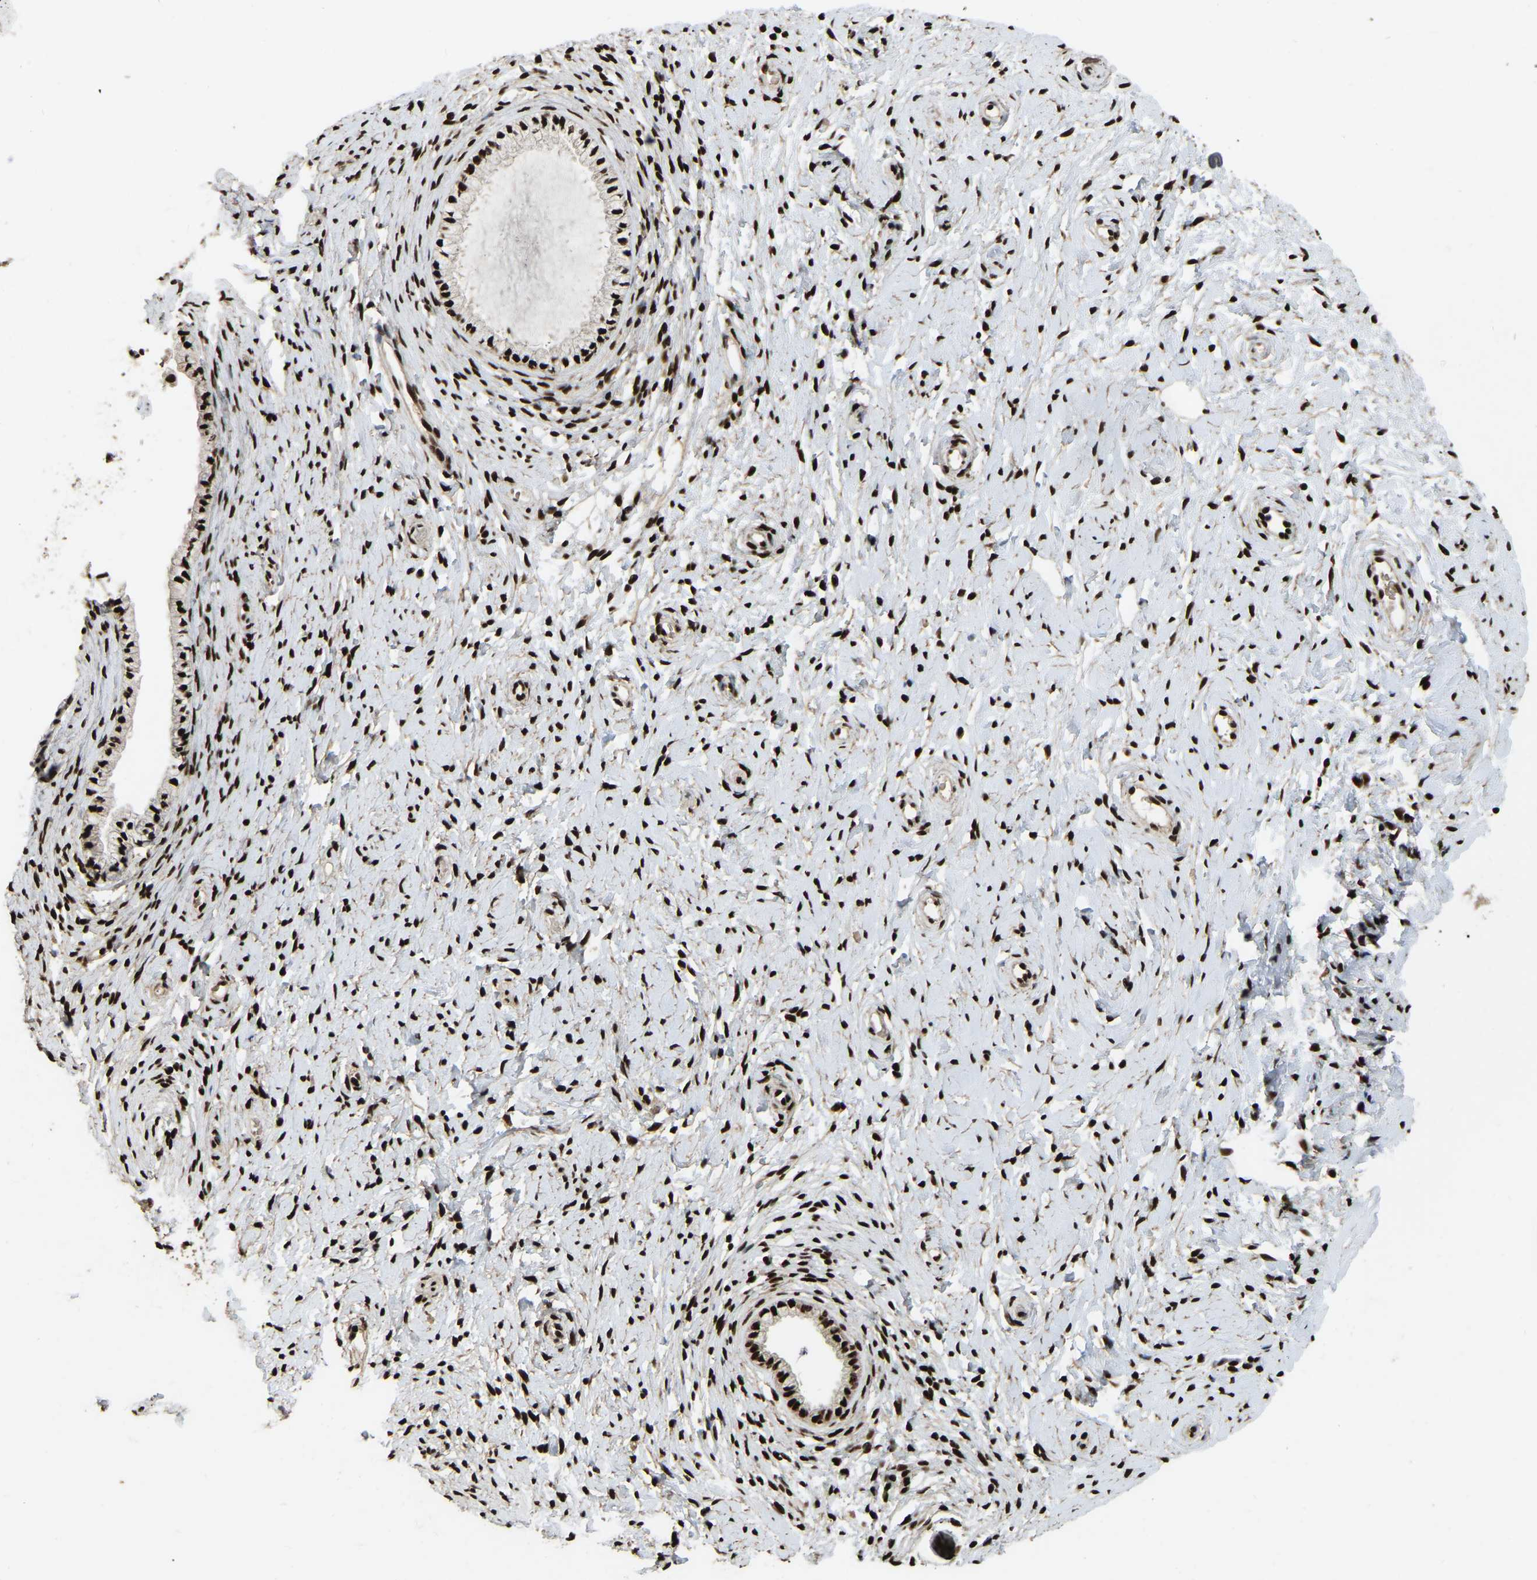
{"staining": {"intensity": "strong", "quantity": ">75%", "location": "nuclear"}, "tissue": "cervix", "cell_type": "Glandular cells", "image_type": "normal", "snomed": [{"axis": "morphology", "description": "Normal tissue, NOS"}, {"axis": "topography", "description": "Cervix"}], "caption": "Protein analysis of benign cervix displays strong nuclear positivity in about >75% of glandular cells. The protein of interest is stained brown, and the nuclei are stained in blue (DAB (3,3'-diaminobenzidine) IHC with brightfield microscopy, high magnification).", "gene": "TBL1XR1", "patient": {"sex": "female", "age": 72}}